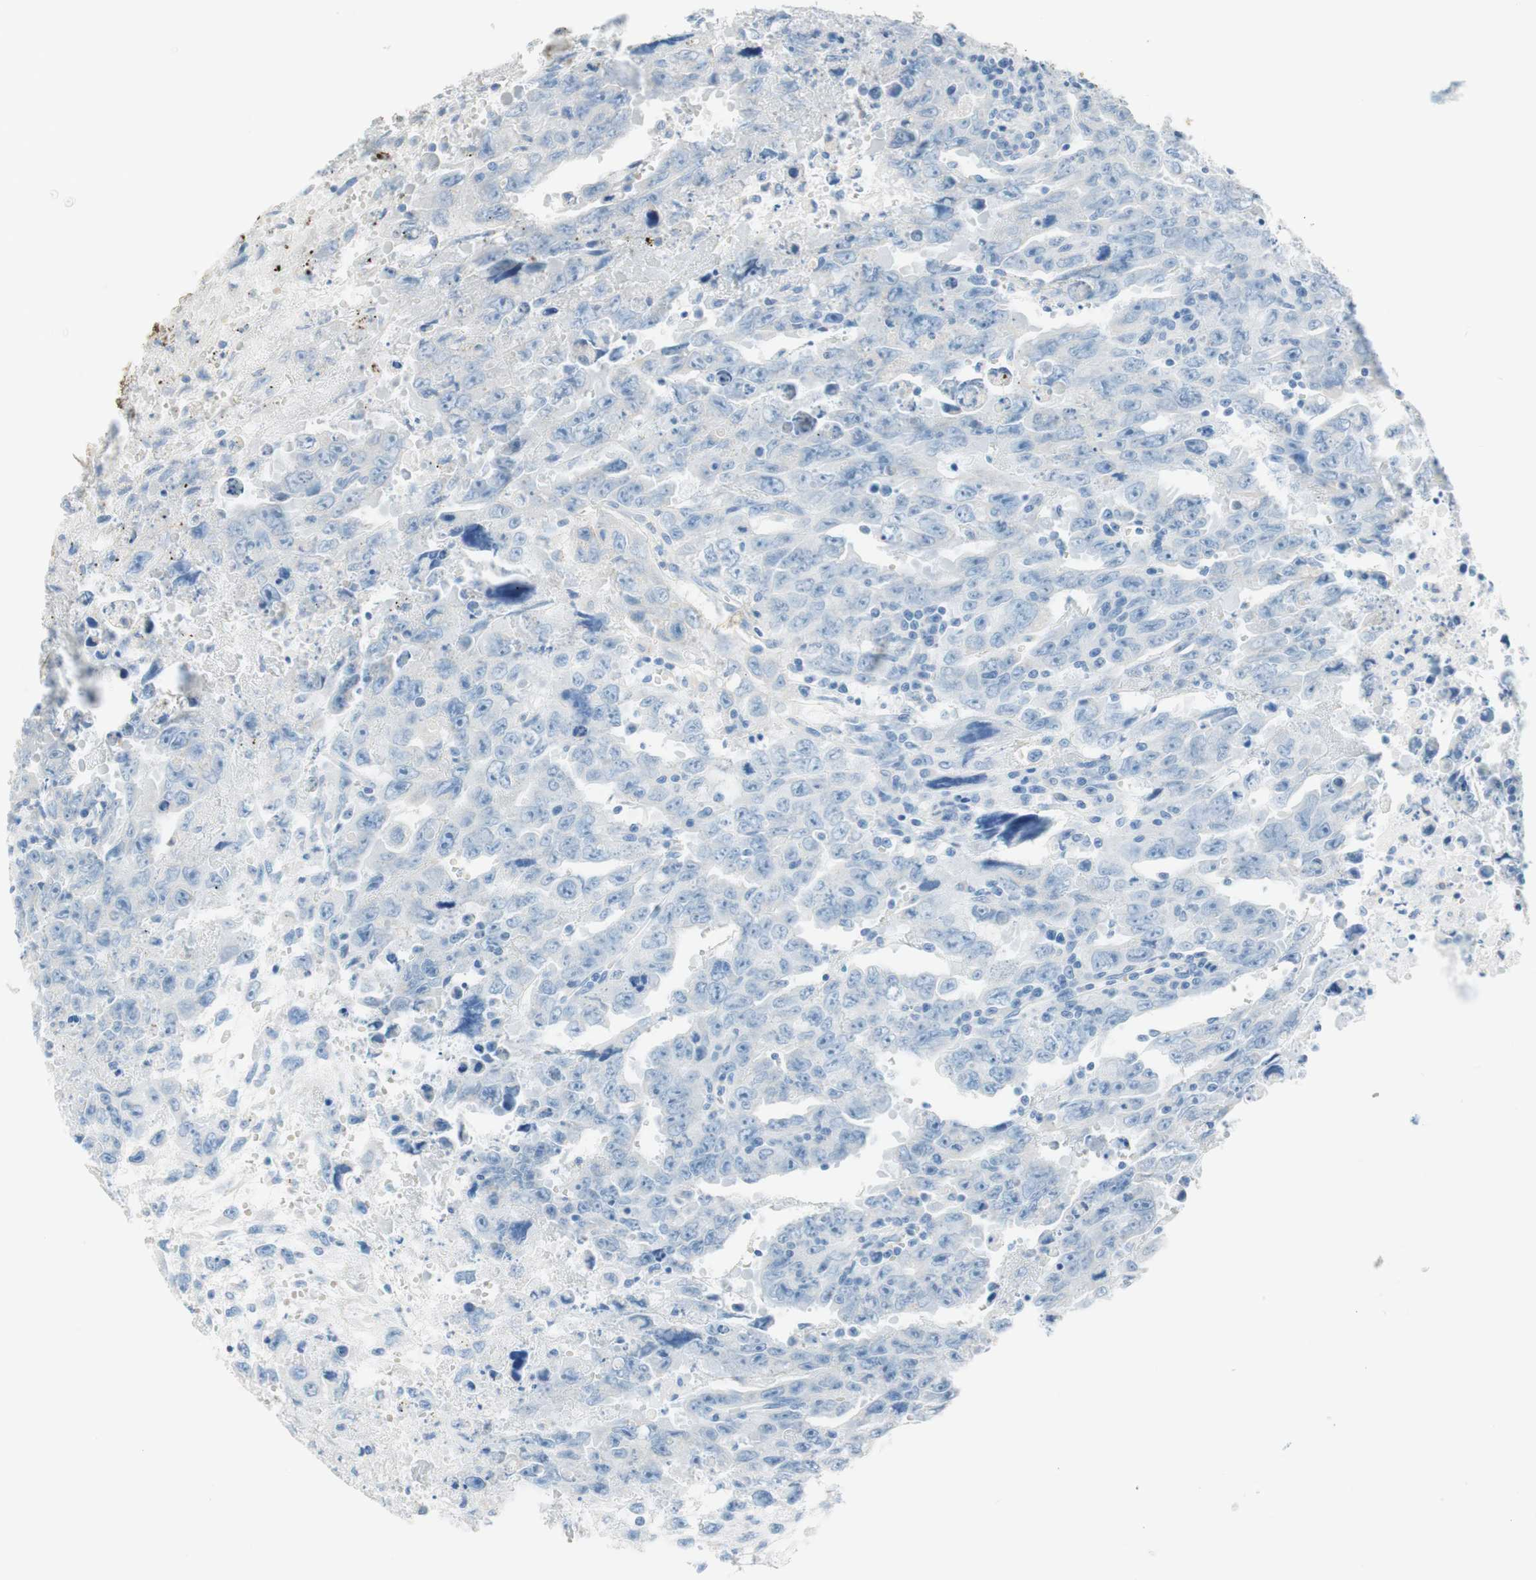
{"staining": {"intensity": "negative", "quantity": "none", "location": "none"}, "tissue": "testis cancer", "cell_type": "Tumor cells", "image_type": "cancer", "snomed": [{"axis": "morphology", "description": "Carcinoma, Embryonal, NOS"}, {"axis": "topography", "description": "Testis"}], "caption": "Immunohistochemical staining of testis cancer (embryonal carcinoma) exhibits no significant staining in tumor cells. Nuclei are stained in blue.", "gene": "CEACAM1", "patient": {"sex": "male", "age": 28}}